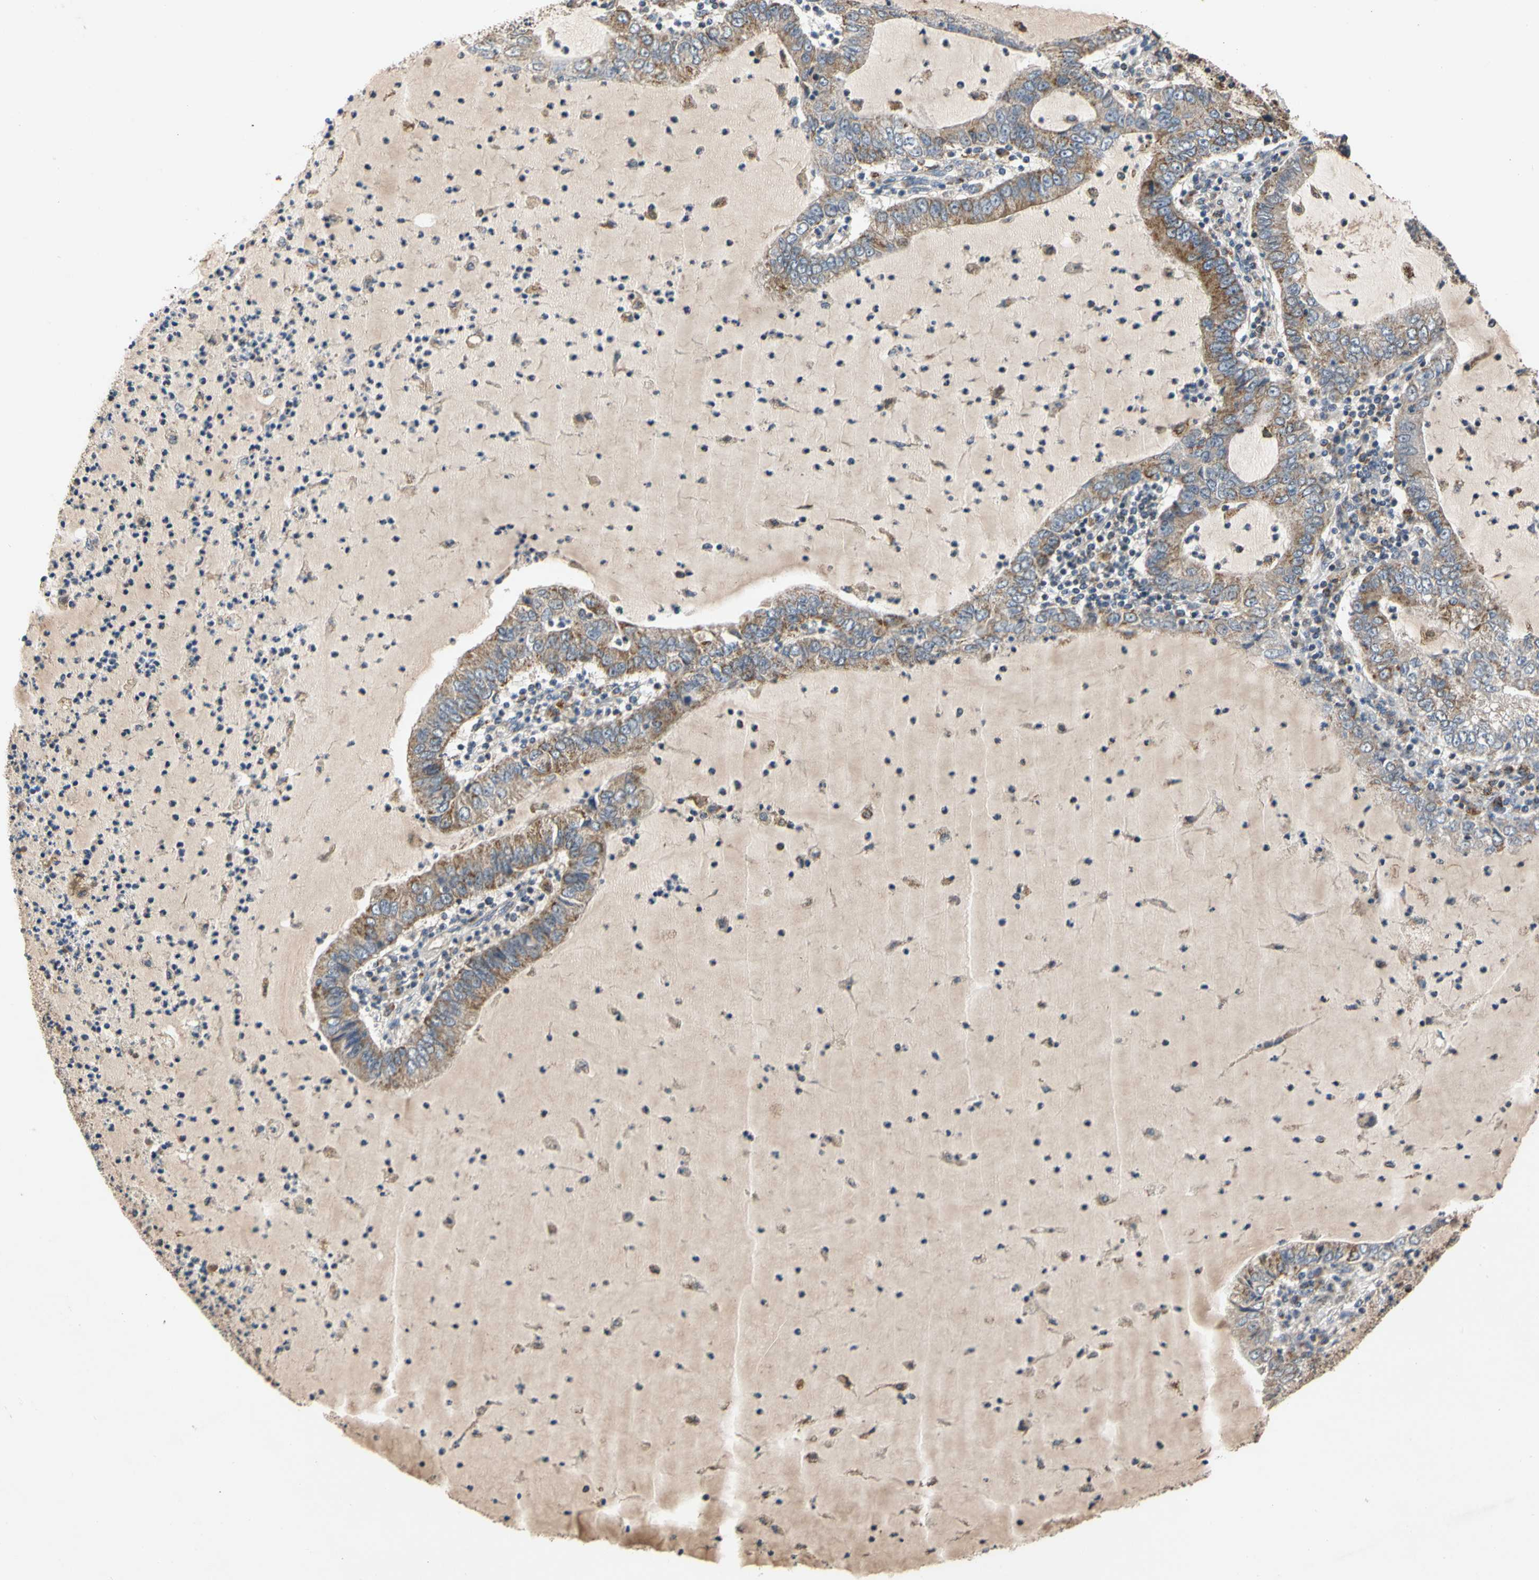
{"staining": {"intensity": "moderate", "quantity": ">75%", "location": "cytoplasmic/membranous"}, "tissue": "lung cancer", "cell_type": "Tumor cells", "image_type": "cancer", "snomed": [{"axis": "morphology", "description": "Adenocarcinoma, NOS"}, {"axis": "topography", "description": "Lung"}], "caption": "Lung adenocarcinoma stained with immunohistochemistry (IHC) demonstrates moderate cytoplasmic/membranous expression in about >75% of tumor cells. The protein of interest is shown in brown color, while the nuclei are stained blue.", "gene": "GPD2", "patient": {"sex": "female", "age": 51}}